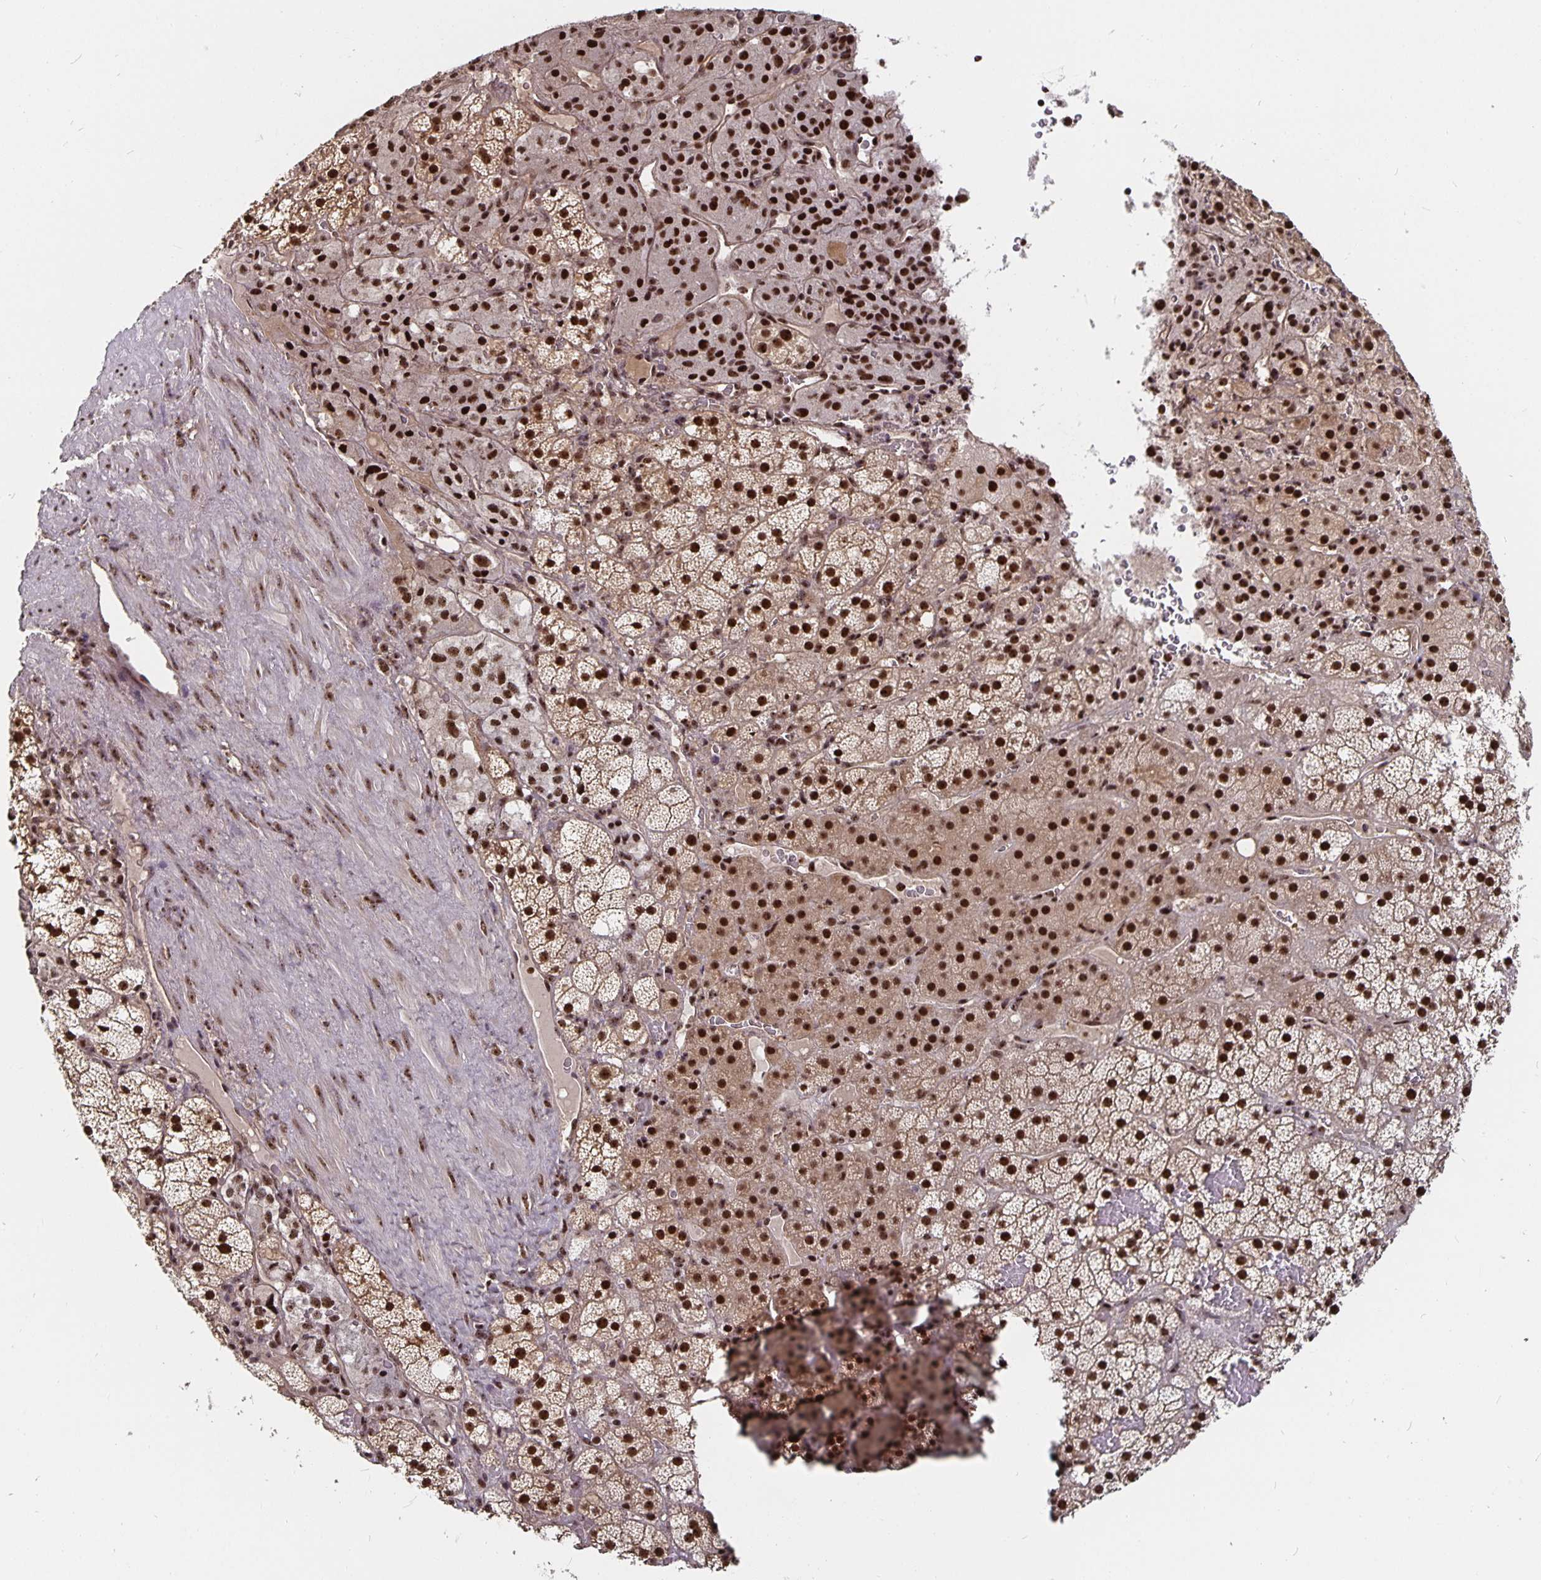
{"staining": {"intensity": "strong", "quantity": ">75%", "location": "nuclear"}, "tissue": "adrenal gland", "cell_type": "Glandular cells", "image_type": "normal", "snomed": [{"axis": "morphology", "description": "Normal tissue, NOS"}, {"axis": "topography", "description": "Adrenal gland"}], "caption": "A brown stain labels strong nuclear expression of a protein in glandular cells of benign human adrenal gland. (DAB (3,3'-diaminobenzidine) = brown stain, brightfield microscopy at high magnification).", "gene": "LAS1L", "patient": {"sex": "male", "age": 53}}